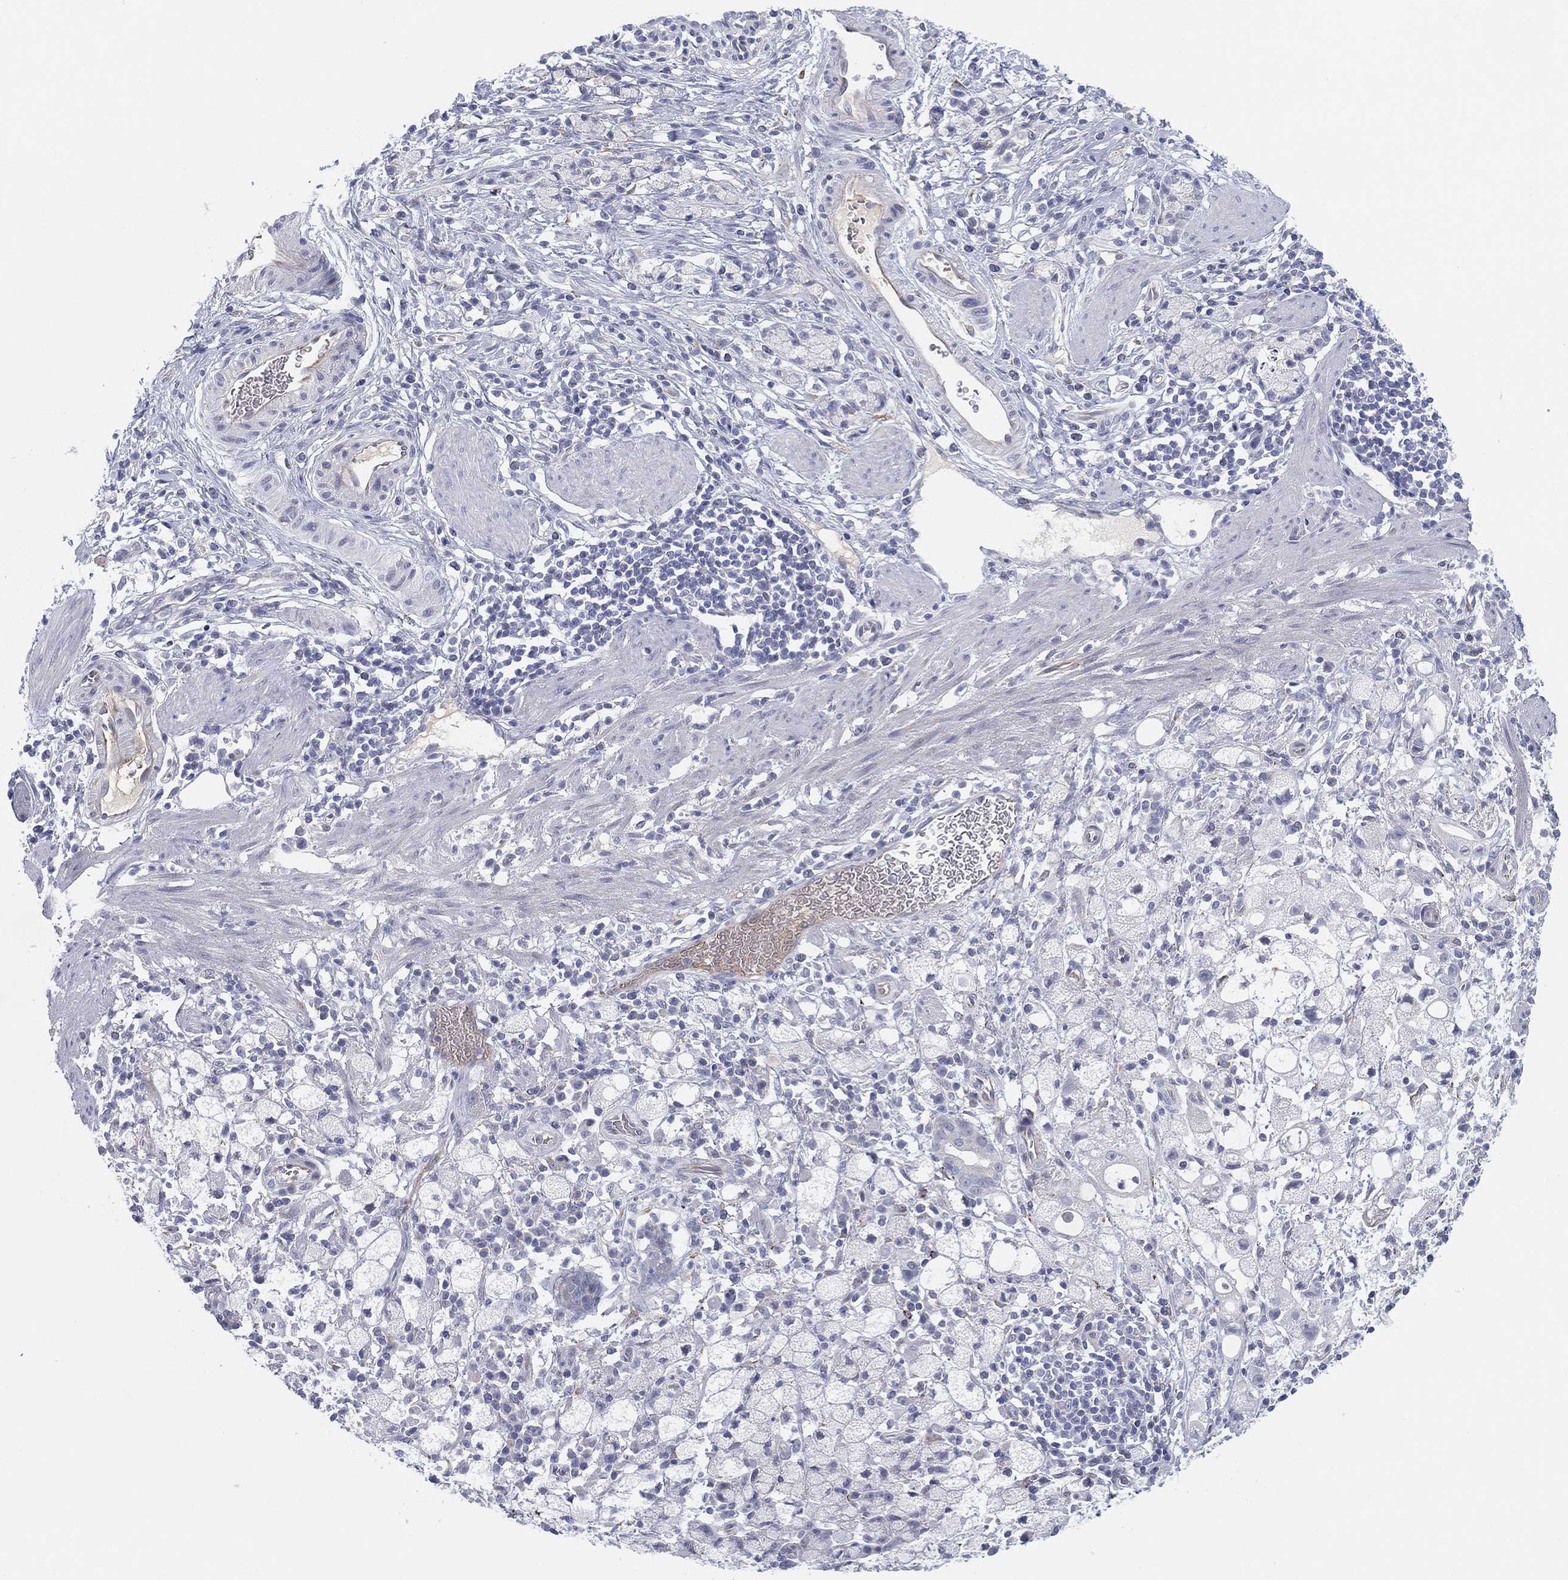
{"staining": {"intensity": "negative", "quantity": "none", "location": "none"}, "tissue": "stomach cancer", "cell_type": "Tumor cells", "image_type": "cancer", "snomed": [{"axis": "morphology", "description": "Adenocarcinoma, NOS"}, {"axis": "topography", "description": "Stomach"}], "caption": "There is no significant staining in tumor cells of stomach cancer (adenocarcinoma). The staining is performed using DAB brown chromogen with nuclei counter-stained in using hematoxylin.", "gene": "MLF1", "patient": {"sex": "male", "age": 58}}